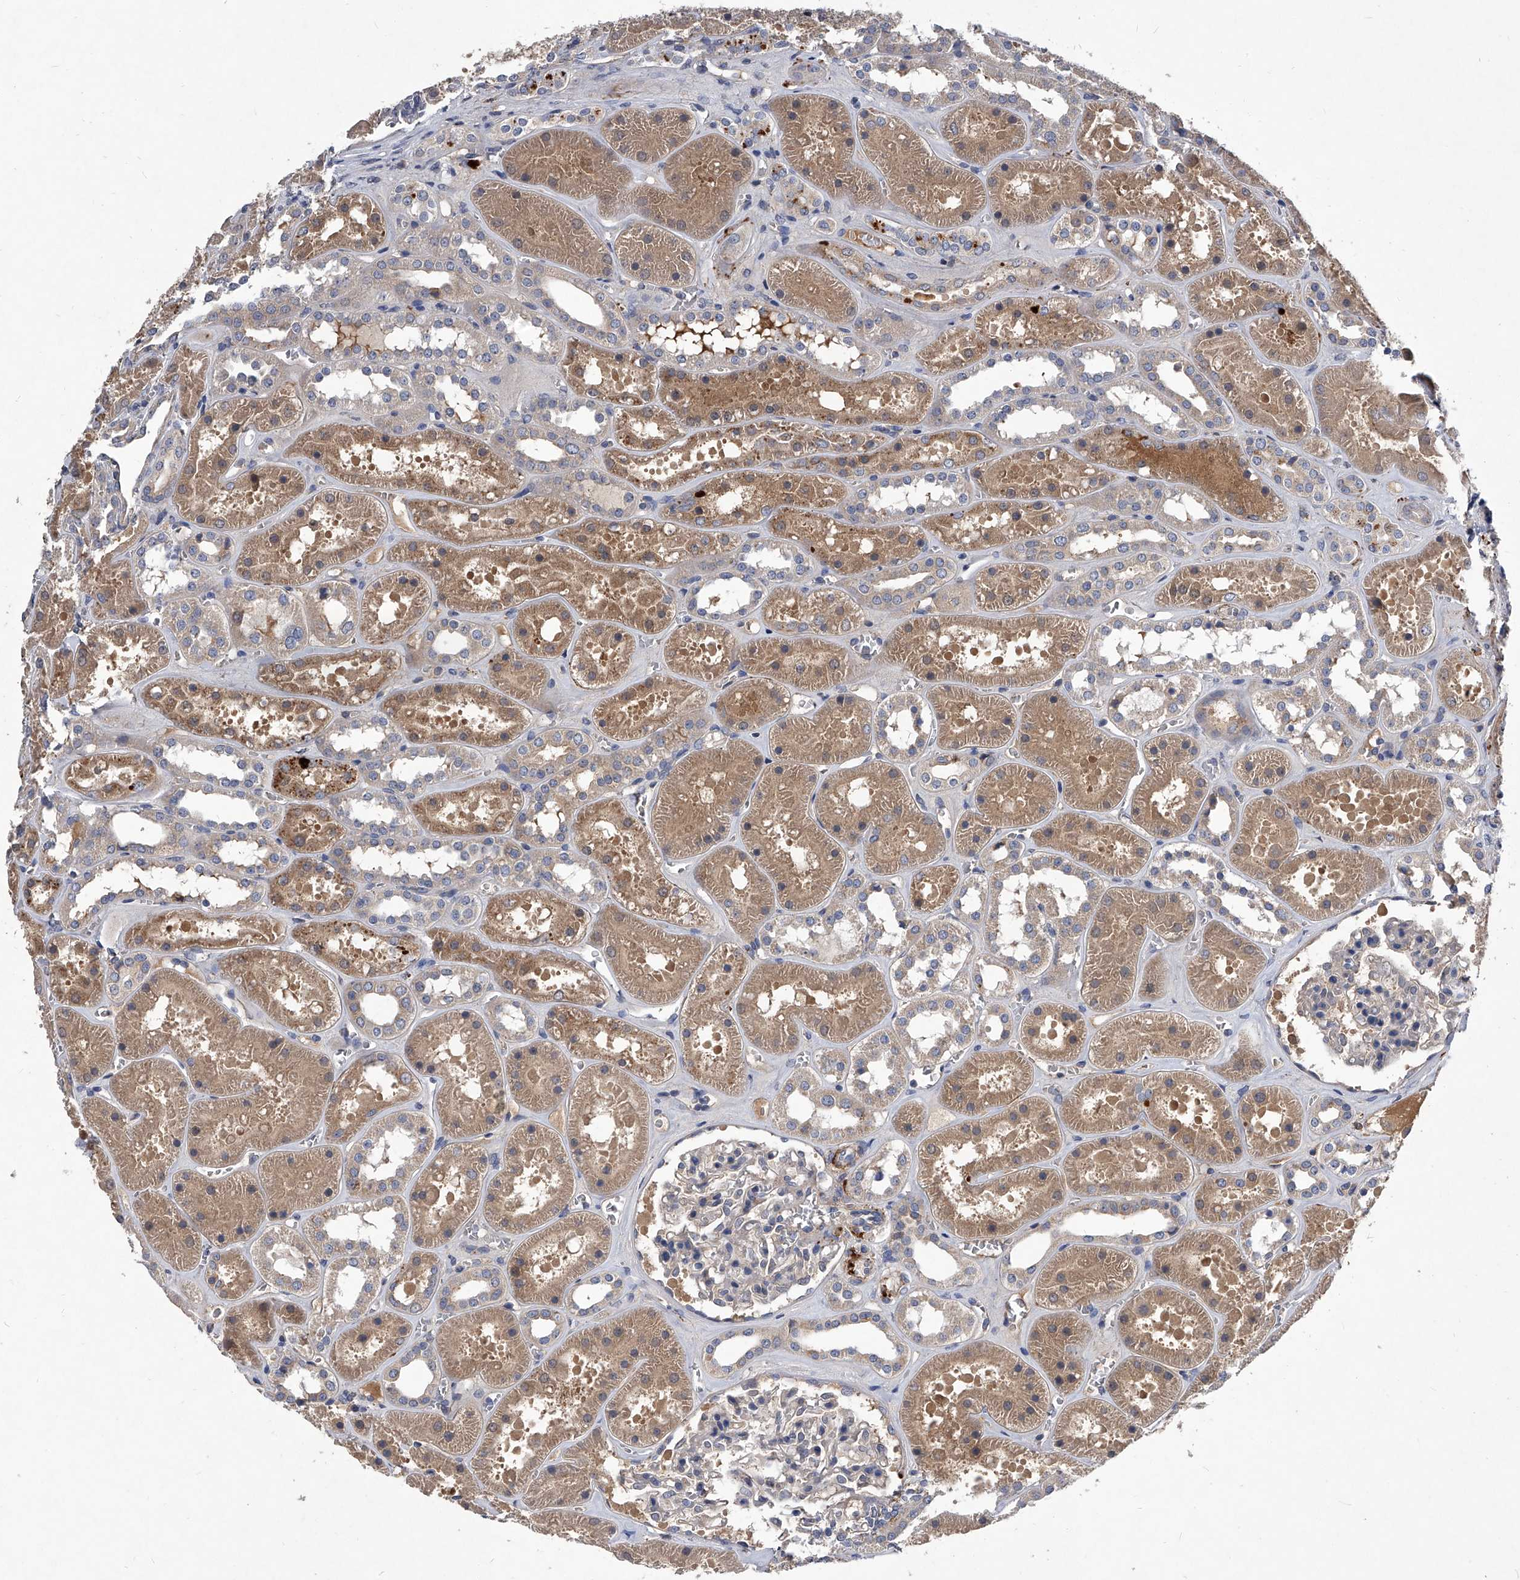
{"staining": {"intensity": "weak", "quantity": "<25%", "location": "cytoplasmic/membranous"}, "tissue": "kidney", "cell_type": "Cells in glomeruli", "image_type": "normal", "snomed": [{"axis": "morphology", "description": "Normal tissue, NOS"}, {"axis": "topography", "description": "Kidney"}], "caption": "Immunohistochemistry of unremarkable human kidney shows no staining in cells in glomeruli.", "gene": "C5", "patient": {"sex": "female", "age": 41}}